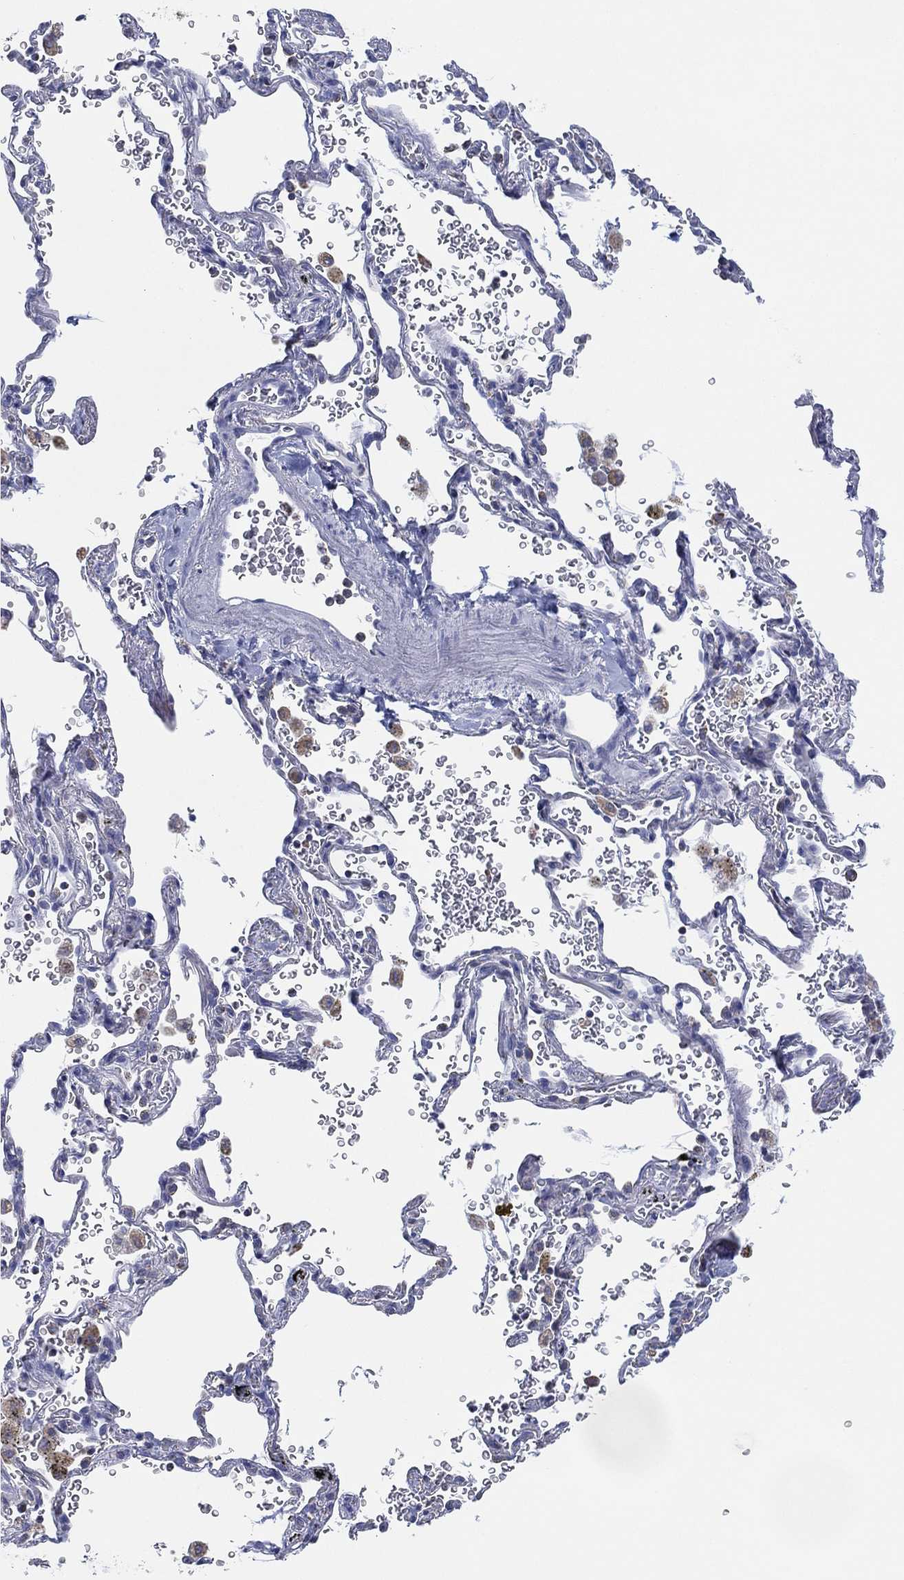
{"staining": {"intensity": "negative", "quantity": "none", "location": "none"}, "tissue": "soft tissue", "cell_type": "Fibroblasts", "image_type": "normal", "snomed": [{"axis": "morphology", "description": "Normal tissue, NOS"}, {"axis": "morphology", "description": "Adenocarcinoma, NOS"}, {"axis": "topography", "description": "Cartilage tissue"}, {"axis": "topography", "description": "Lung"}], "caption": "An immunohistochemistry photomicrograph of unremarkable soft tissue is shown. There is no staining in fibroblasts of soft tissue.", "gene": "CFTR", "patient": {"sex": "male", "age": 59}}